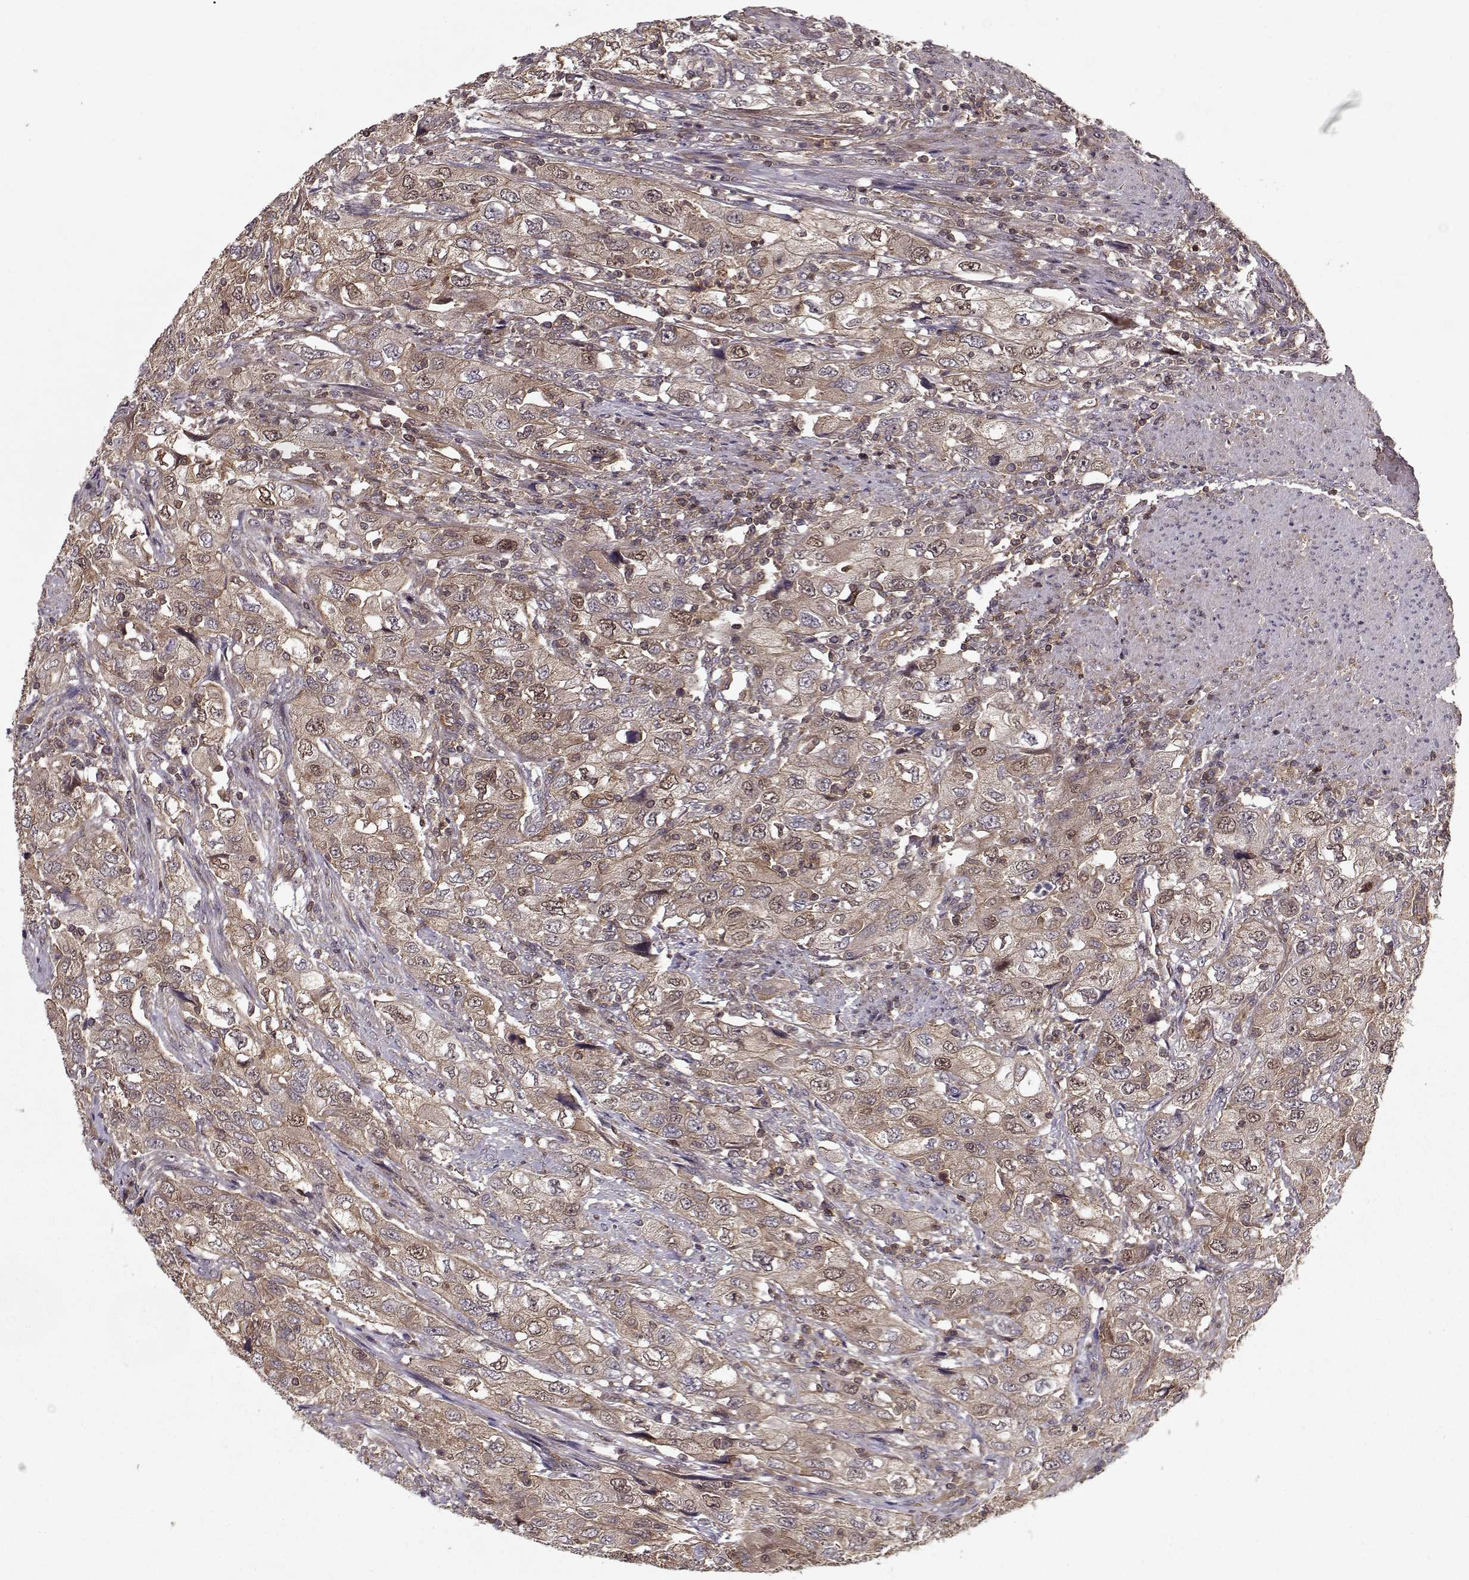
{"staining": {"intensity": "weak", "quantity": ">75%", "location": "cytoplasmic/membranous"}, "tissue": "urothelial cancer", "cell_type": "Tumor cells", "image_type": "cancer", "snomed": [{"axis": "morphology", "description": "Urothelial carcinoma, High grade"}, {"axis": "topography", "description": "Urinary bladder"}], "caption": "Brown immunohistochemical staining in human high-grade urothelial carcinoma displays weak cytoplasmic/membranous positivity in approximately >75% of tumor cells.", "gene": "PPP1R12A", "patient": {"sex": "male", "age": 76}}